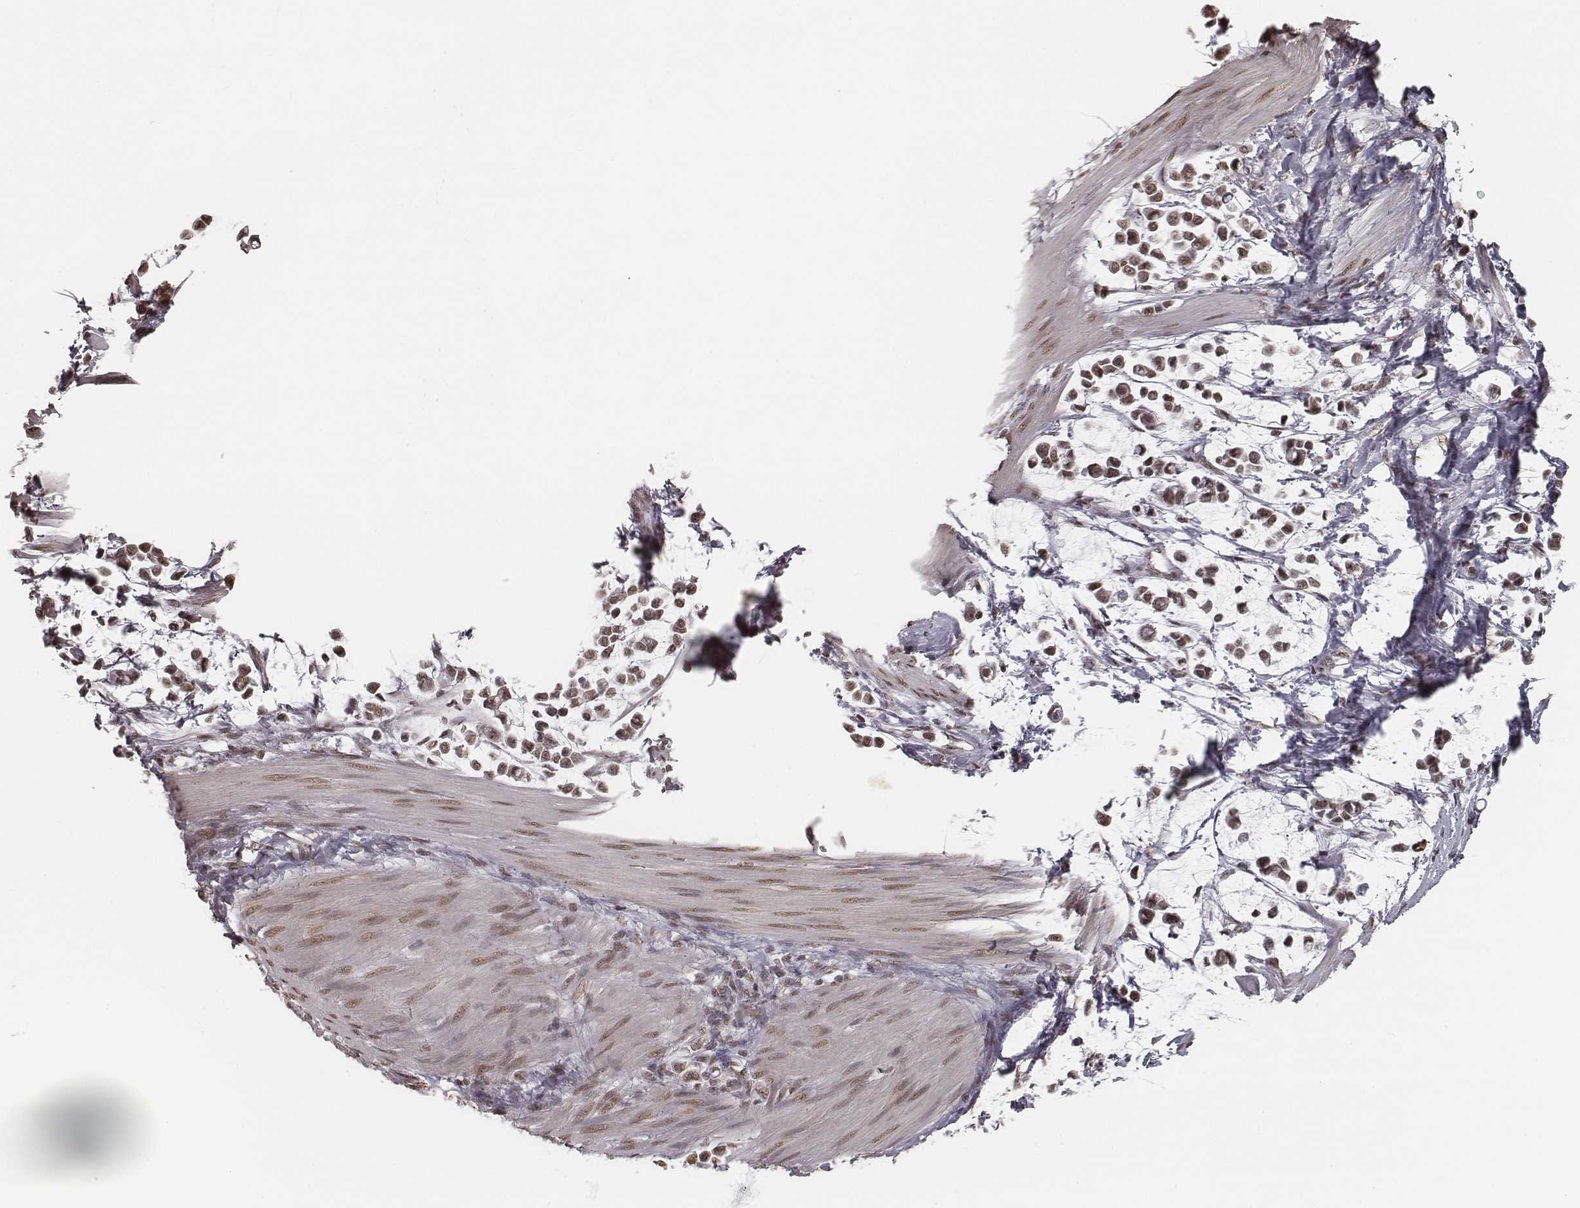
{"staining": {"intensity": "weak", "quantity": "25%-75%", "location": "nuclear"}, "tissue": "stomach cancer", "cell_type": "Tumor cells", "image_type": "cancer", "snomed": [{"axis": "morphology", "description": "Adenocarcinoma, NOS"}, {"axis": "topography", "description": "Stomach"}], "caption": "Stomach adenocarcinoma stained with DAB (3,3'-diaminobenzidine) IHC exhibits low levels of weak nuclear positivity in about 25%-75% of tumor cells. (Stains: DAB (3,3'-diaminobenzidine) in brown, nuclei in blue, Microscopy: brightfield microscopy at high magnification).", "gene": "HMGA2", "patient": {"sex": "male", "age": 82}}